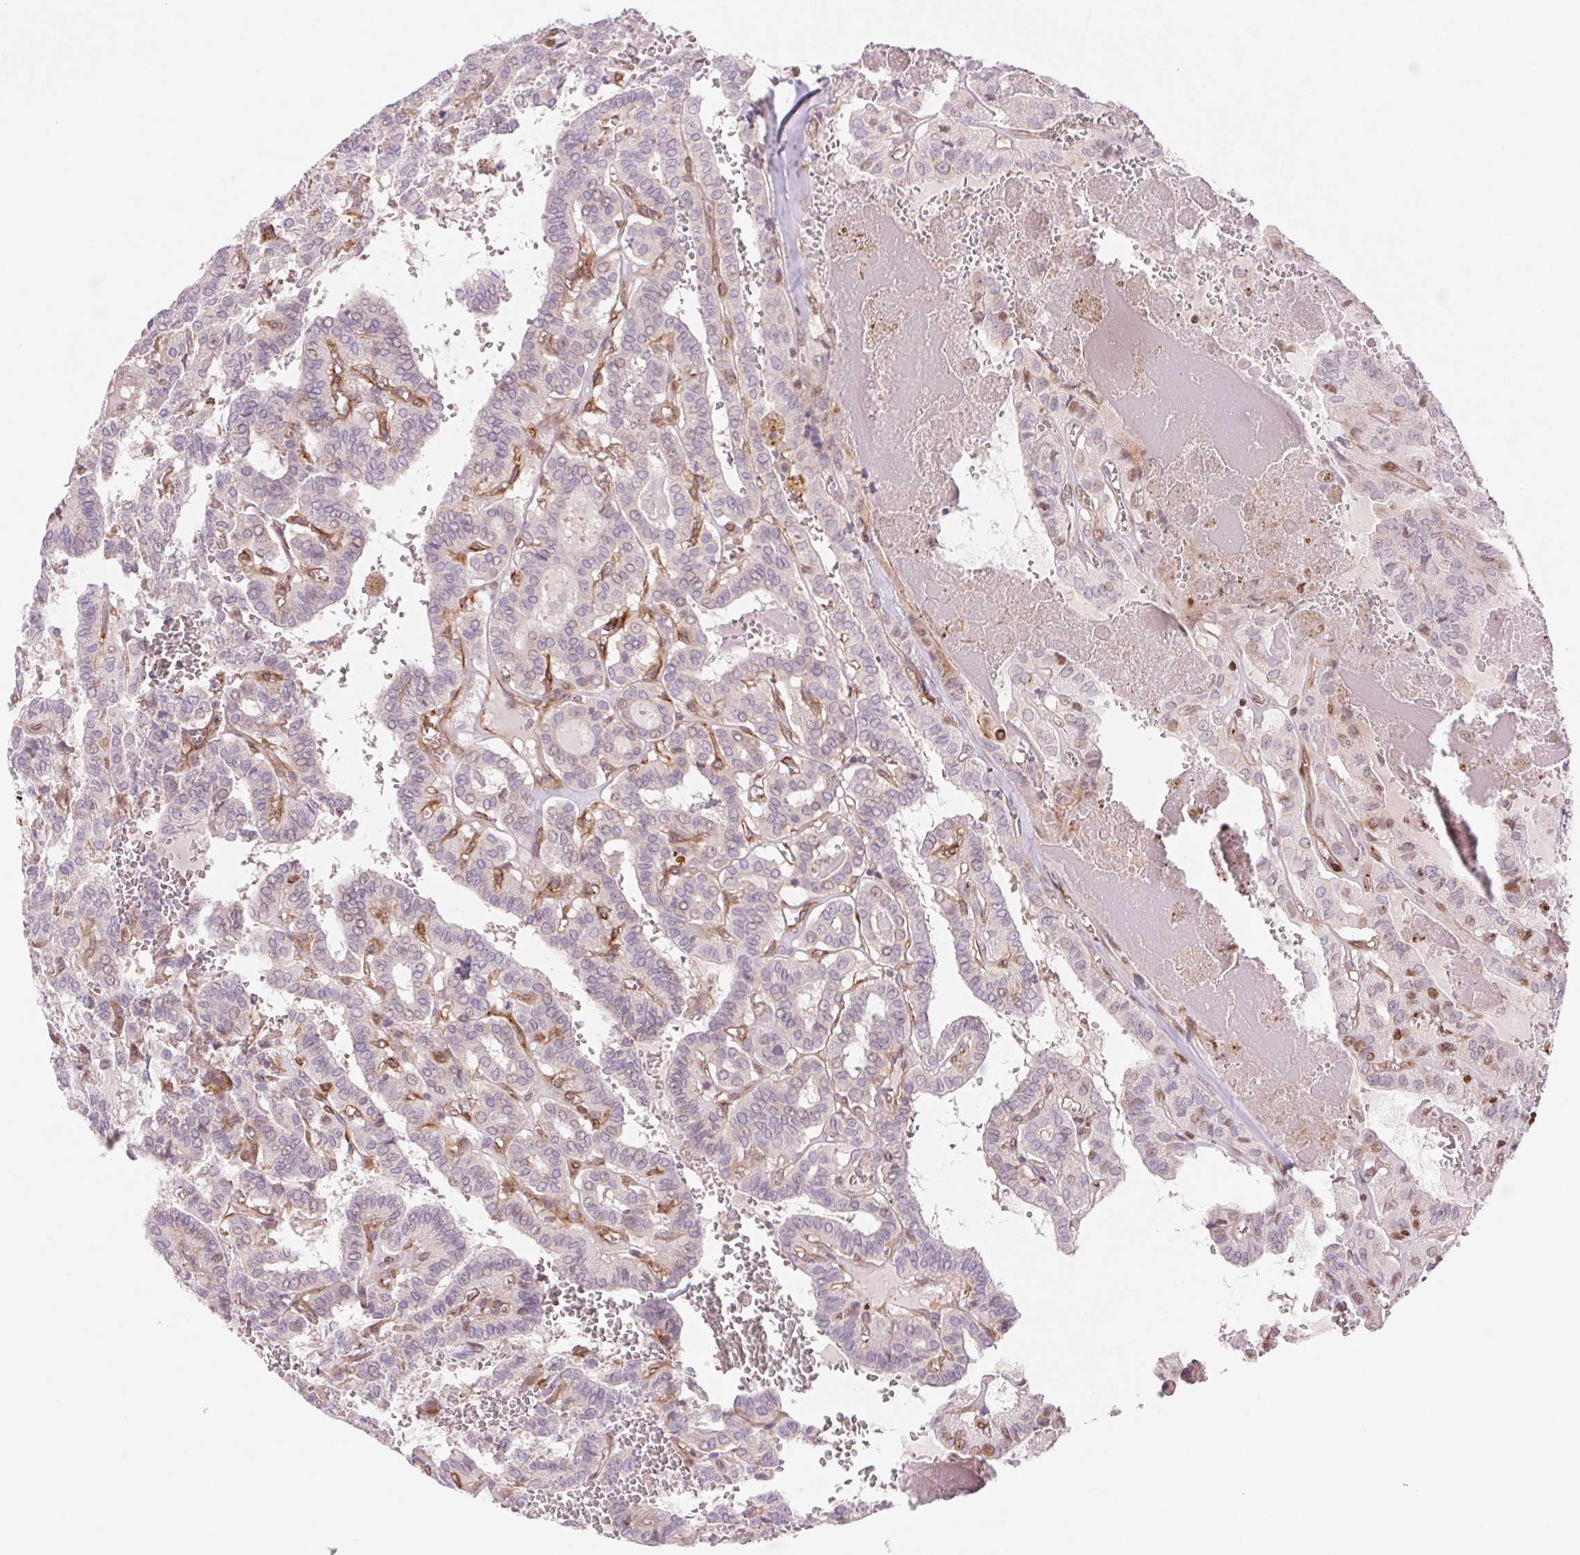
{"staining": {"intensity": "negative", "quantity": "none", "location": "none"}, "tissue": "thyroid cancer", "cell_type": "Tumor cells", "image_type": "cancer", "snomed": [{"axis": "morphology", "description": "Papillary adenocarcinoma, NOS"}, {"axis": "topography", "description": "Thyroid gland"}], "caption": "Immunohistochemistry (IHC) photomicrograph of neoplastic tissue: papillary adenocarcinoma (thyroid) stained with DAB (3,3'-diaminobenzidine) reveals no significant protein positivity in tumor cells. The staining is performed using DAB brown chromogen with nuclei counter-stained in using hematoxylin.", "gene": "MS4A13", "patient": {"sex": "female", "age": 21}}